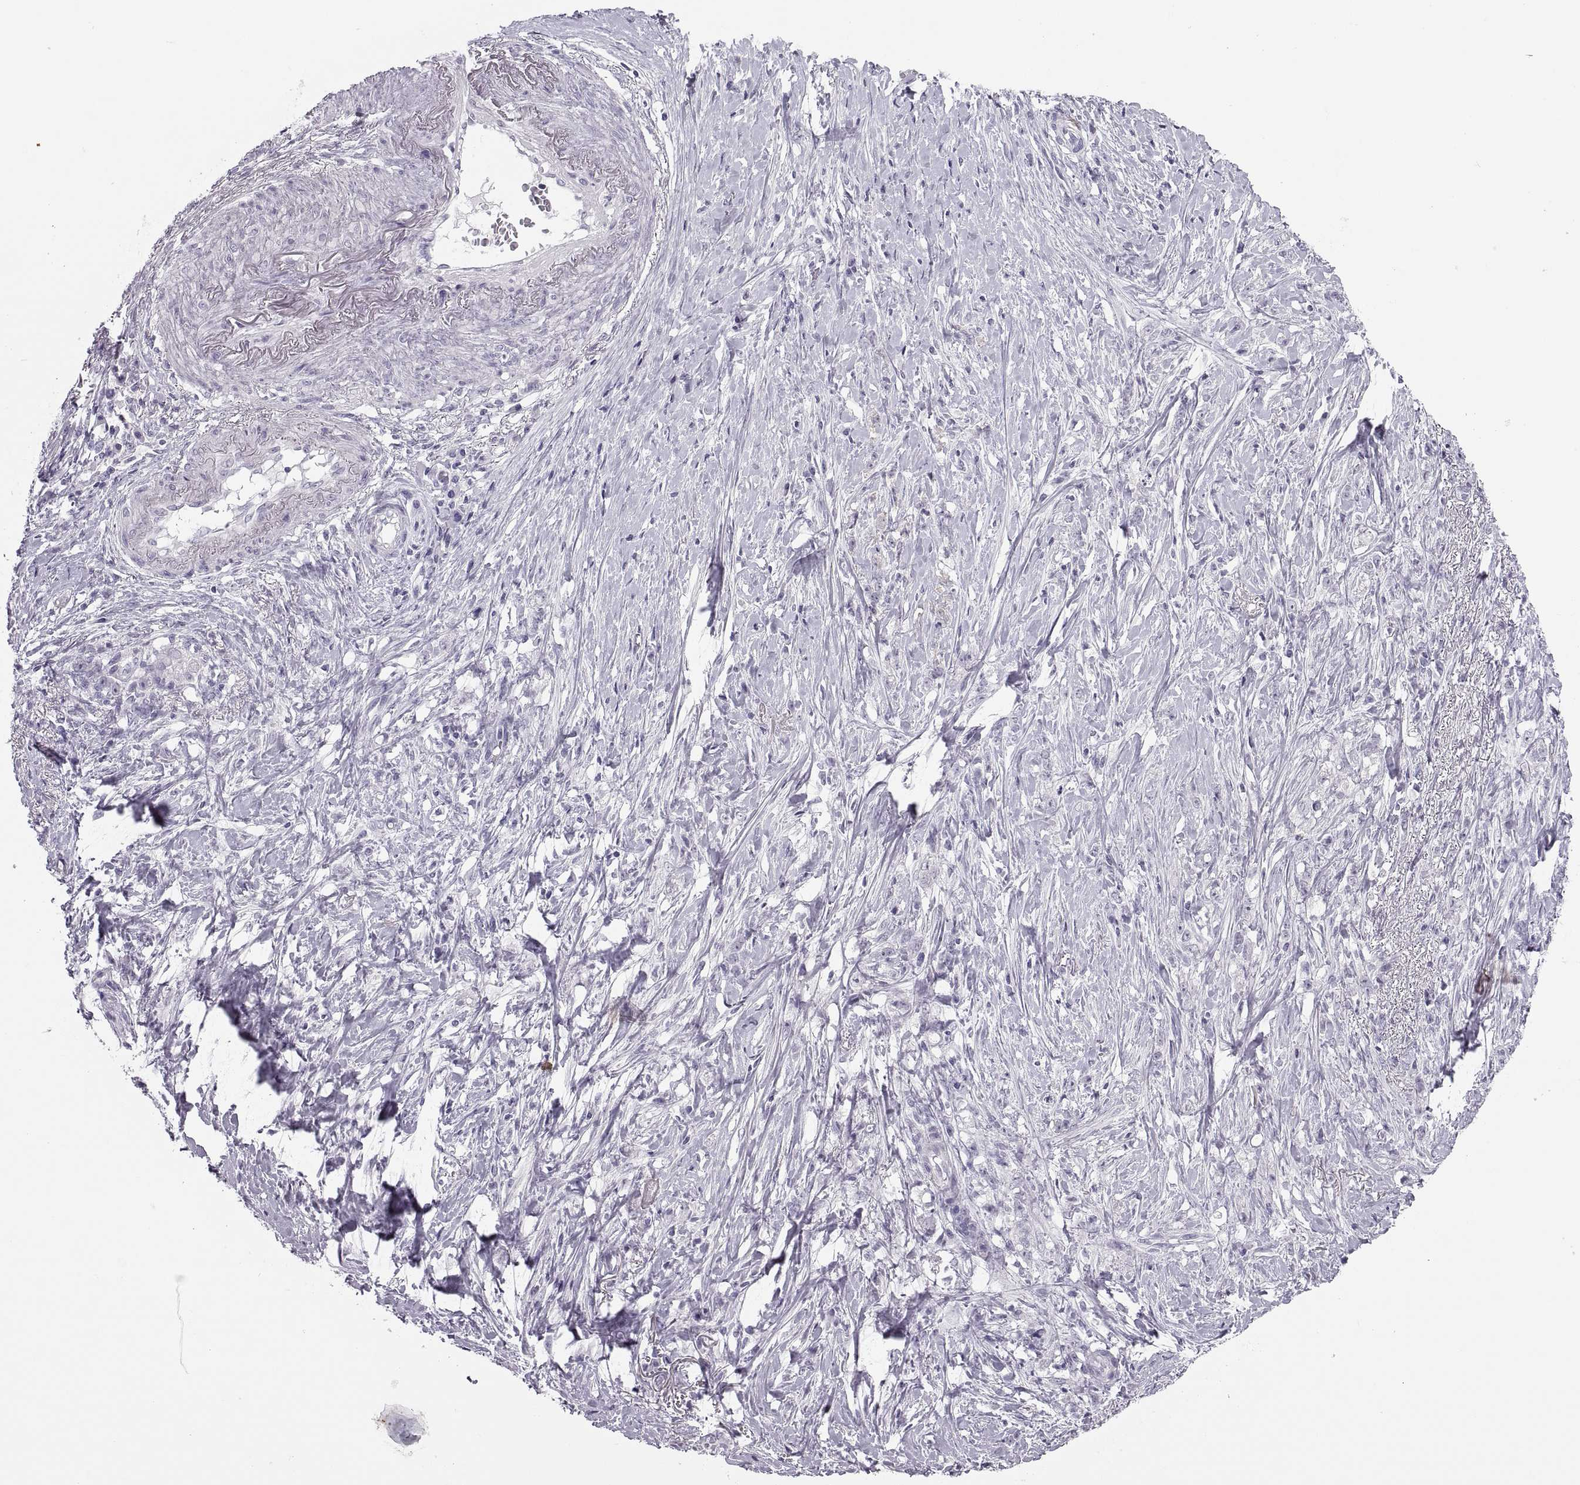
{"staining": {"intensity": "negative", "quantity": "none", "location": "none"}, "tissue": "stomach cancer", "cell_type": "Tumor cells", "image_type": "cancer", "snomed": [{"axis": "morphology", "description": "Adenocarcinoma, NOS"}, {"axis": "topography", "description": "Stomach, lower"}], "caption": "Tumor cells show no significant protein expression in stomach cancer (adenocarcinoma).", "gene": "C3orf22", "patient": {"sex": "male", "age": 88}}